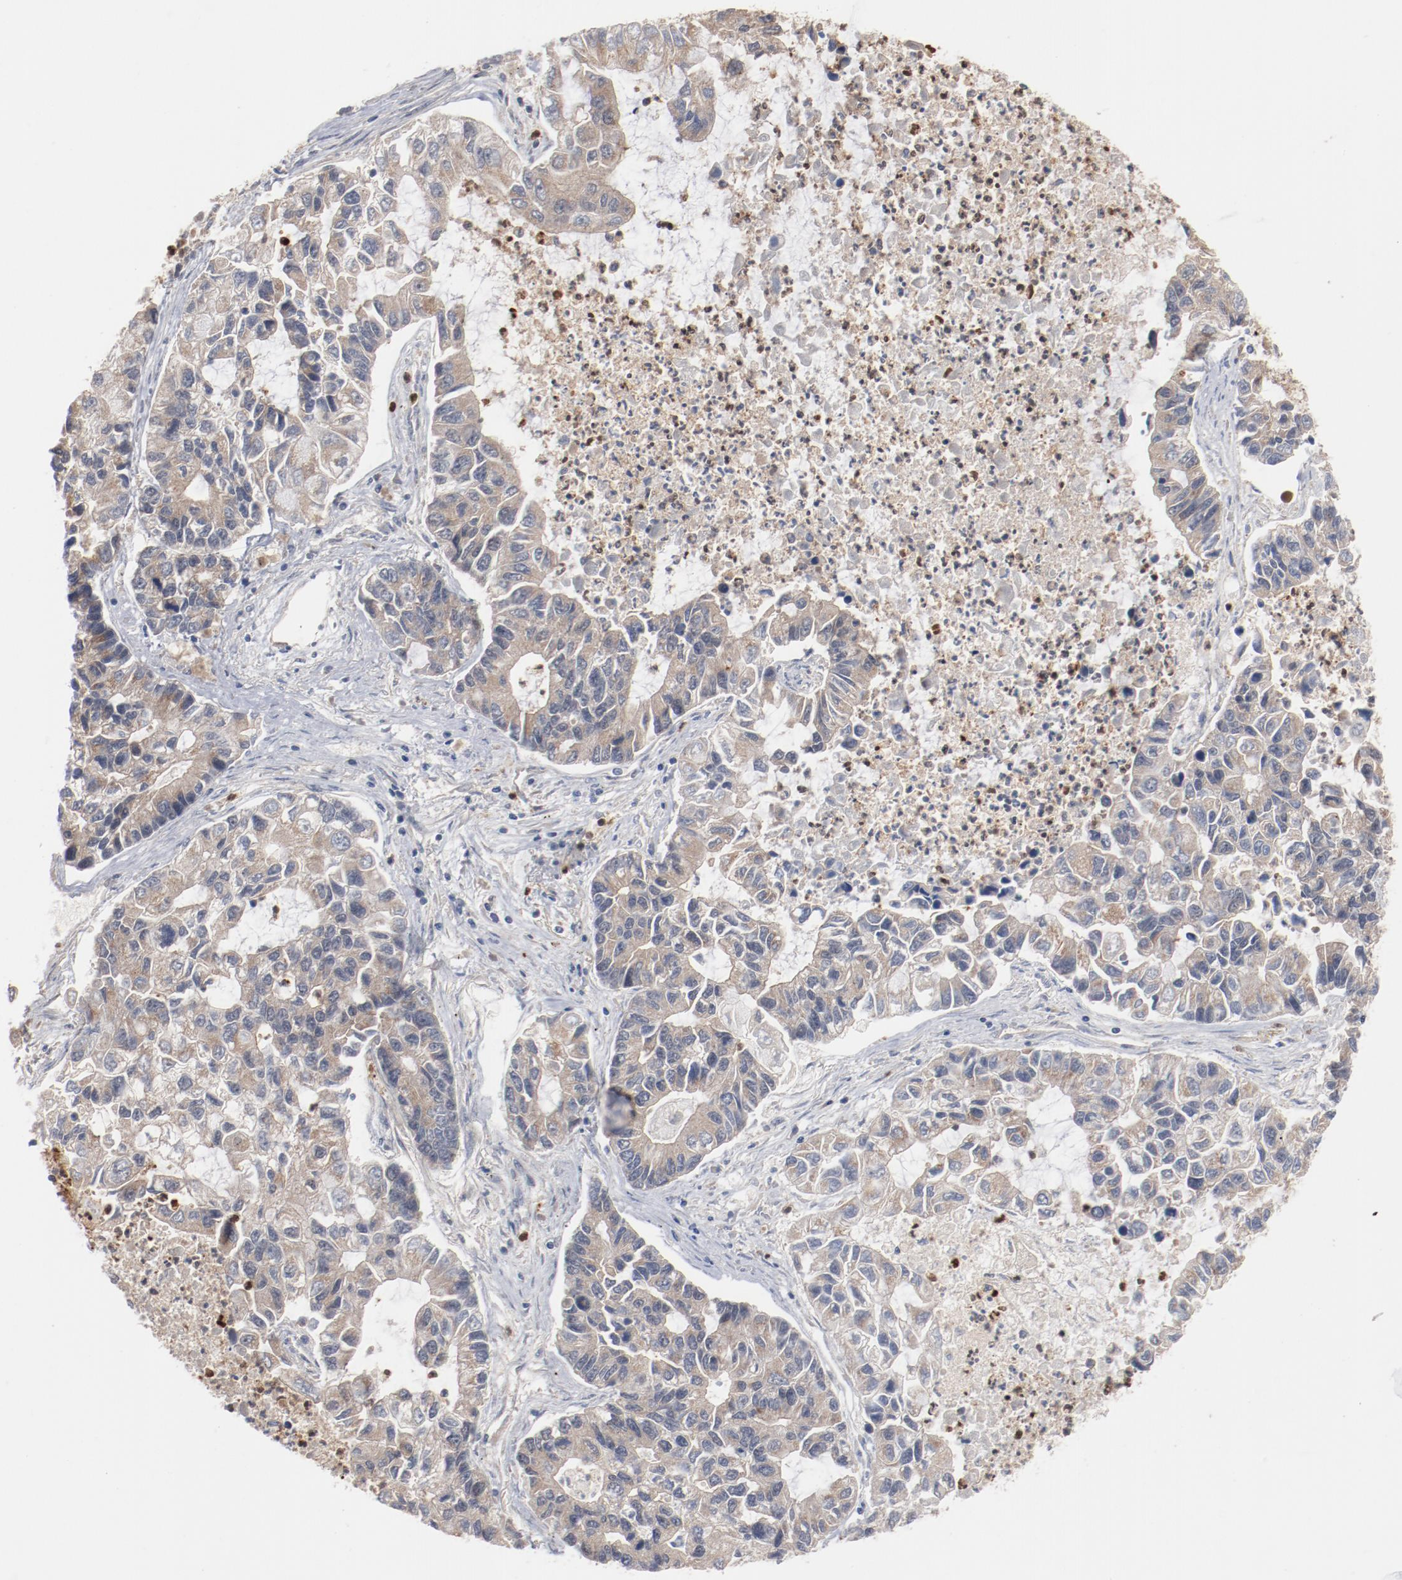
{"staining": {"intensity": "weak", "quantity": ">75%", "location": "cytoplasmic/membranous"}, "tissue": "lung cancer", "cell_type": "Tumor cells", "image_type": "cancer", "snomed": [{"axis": "morphology", "description": "Adenocarcinoma, NOS"}, {"axis": "topography", "description": "Lung"}], "caption": "The immunohistochemical stain labels weak cytoplasmic/membranous expression in tumor cells of lung adenocarcinoma tissue.", "gene": "RNASE11", "patient": {"sex": "female", "age": 51}}